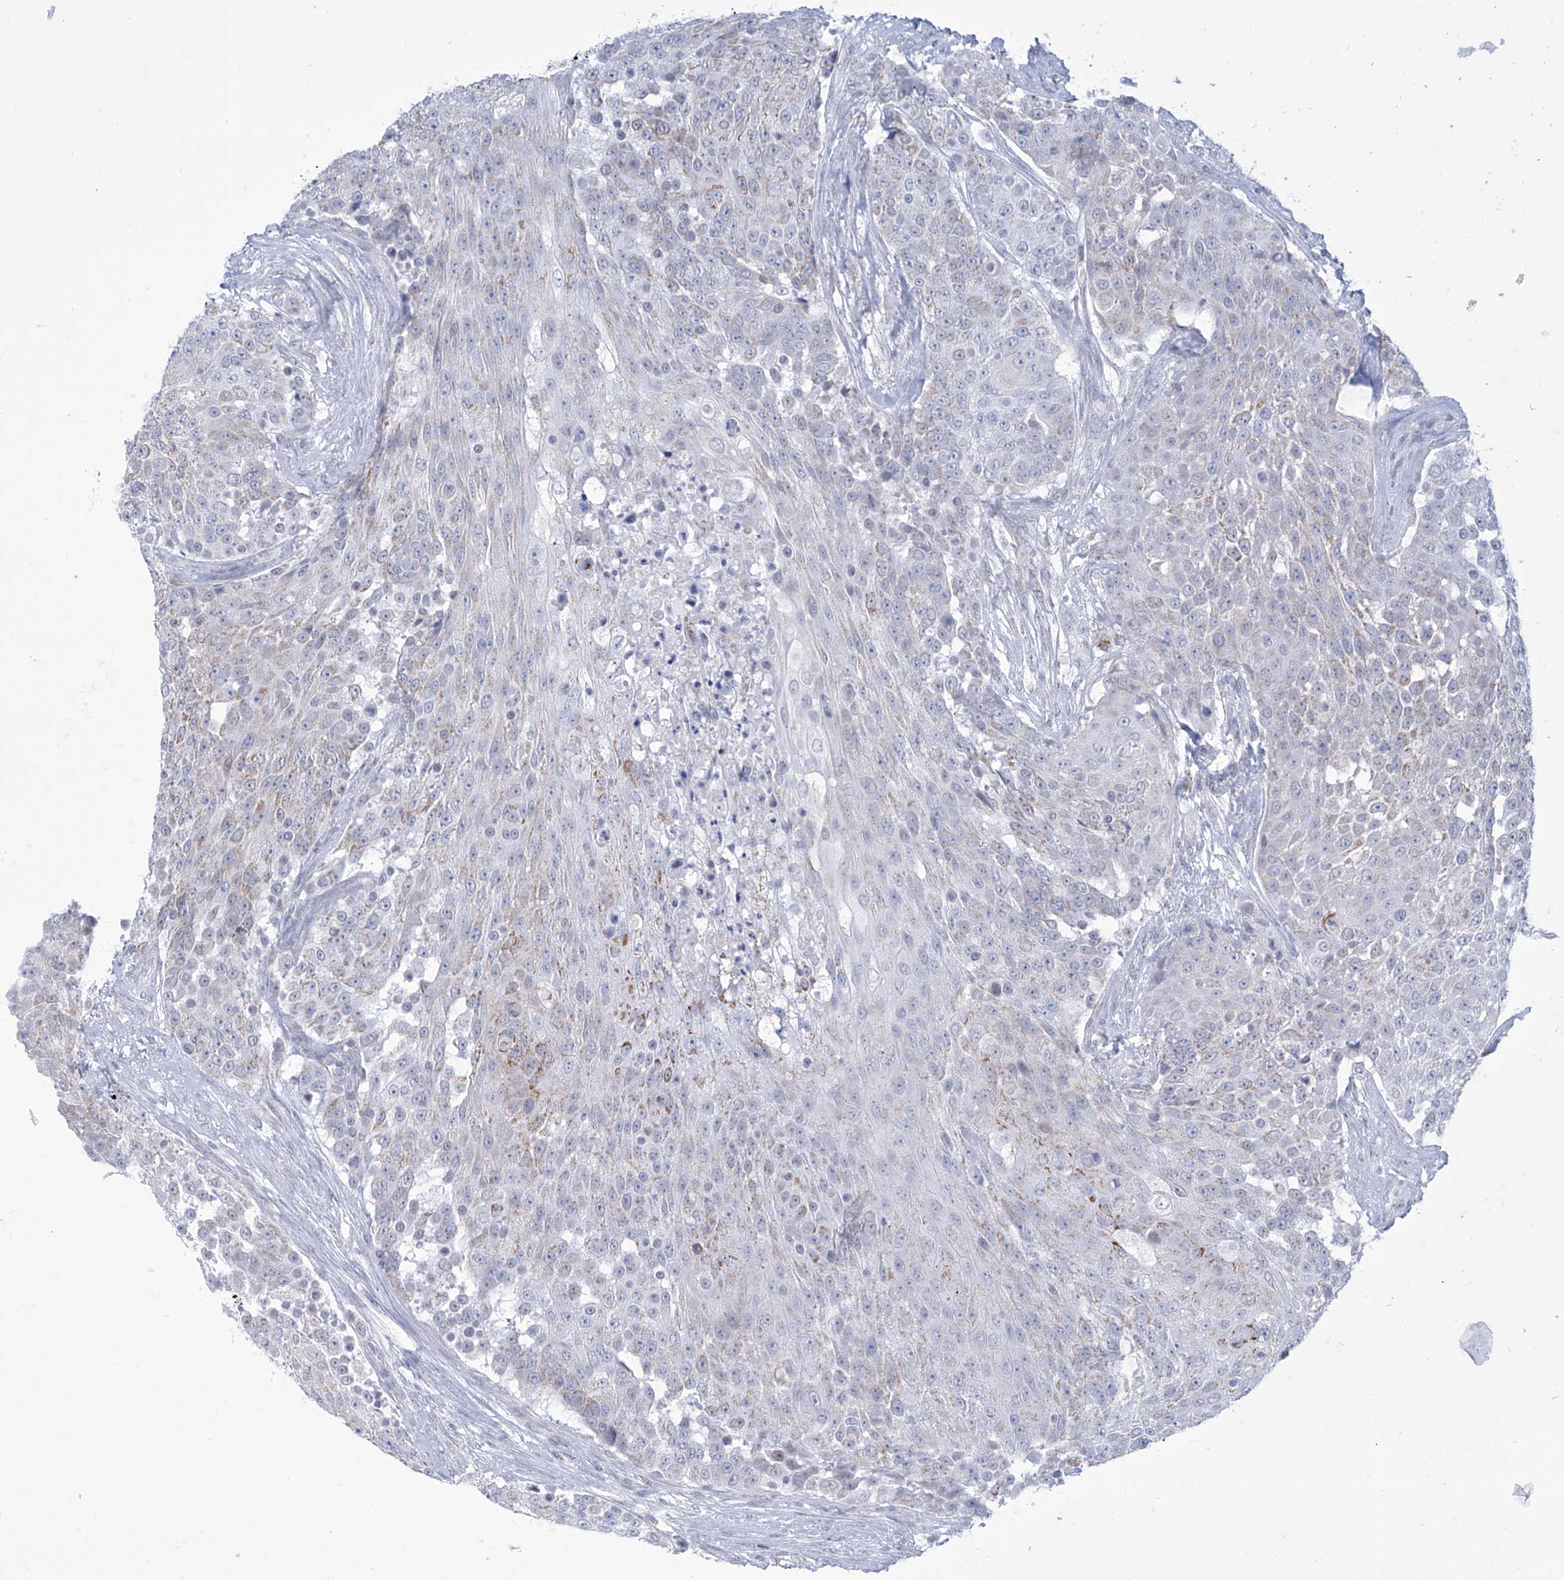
{"staining": {"intensity": "weak", "quantity": "<25%", "location": "cytoplasmic/membranous"}, "tissue": "urothelial cancer", "cell_type": "Tumor cells", "image_type": "cancer", "snomed": [{"axis": "morphology", "description": "Urothelial carcinoma, High grade"}, {"axis": "topography", "description": "Urinary bladder"}], "caption": "Urothelial cancer was stained to show a protein in brown. There is no significant positivity in tumor cells.", "gene": "ALDH6A1", "patient": {"sex": "female", "age": 63}}